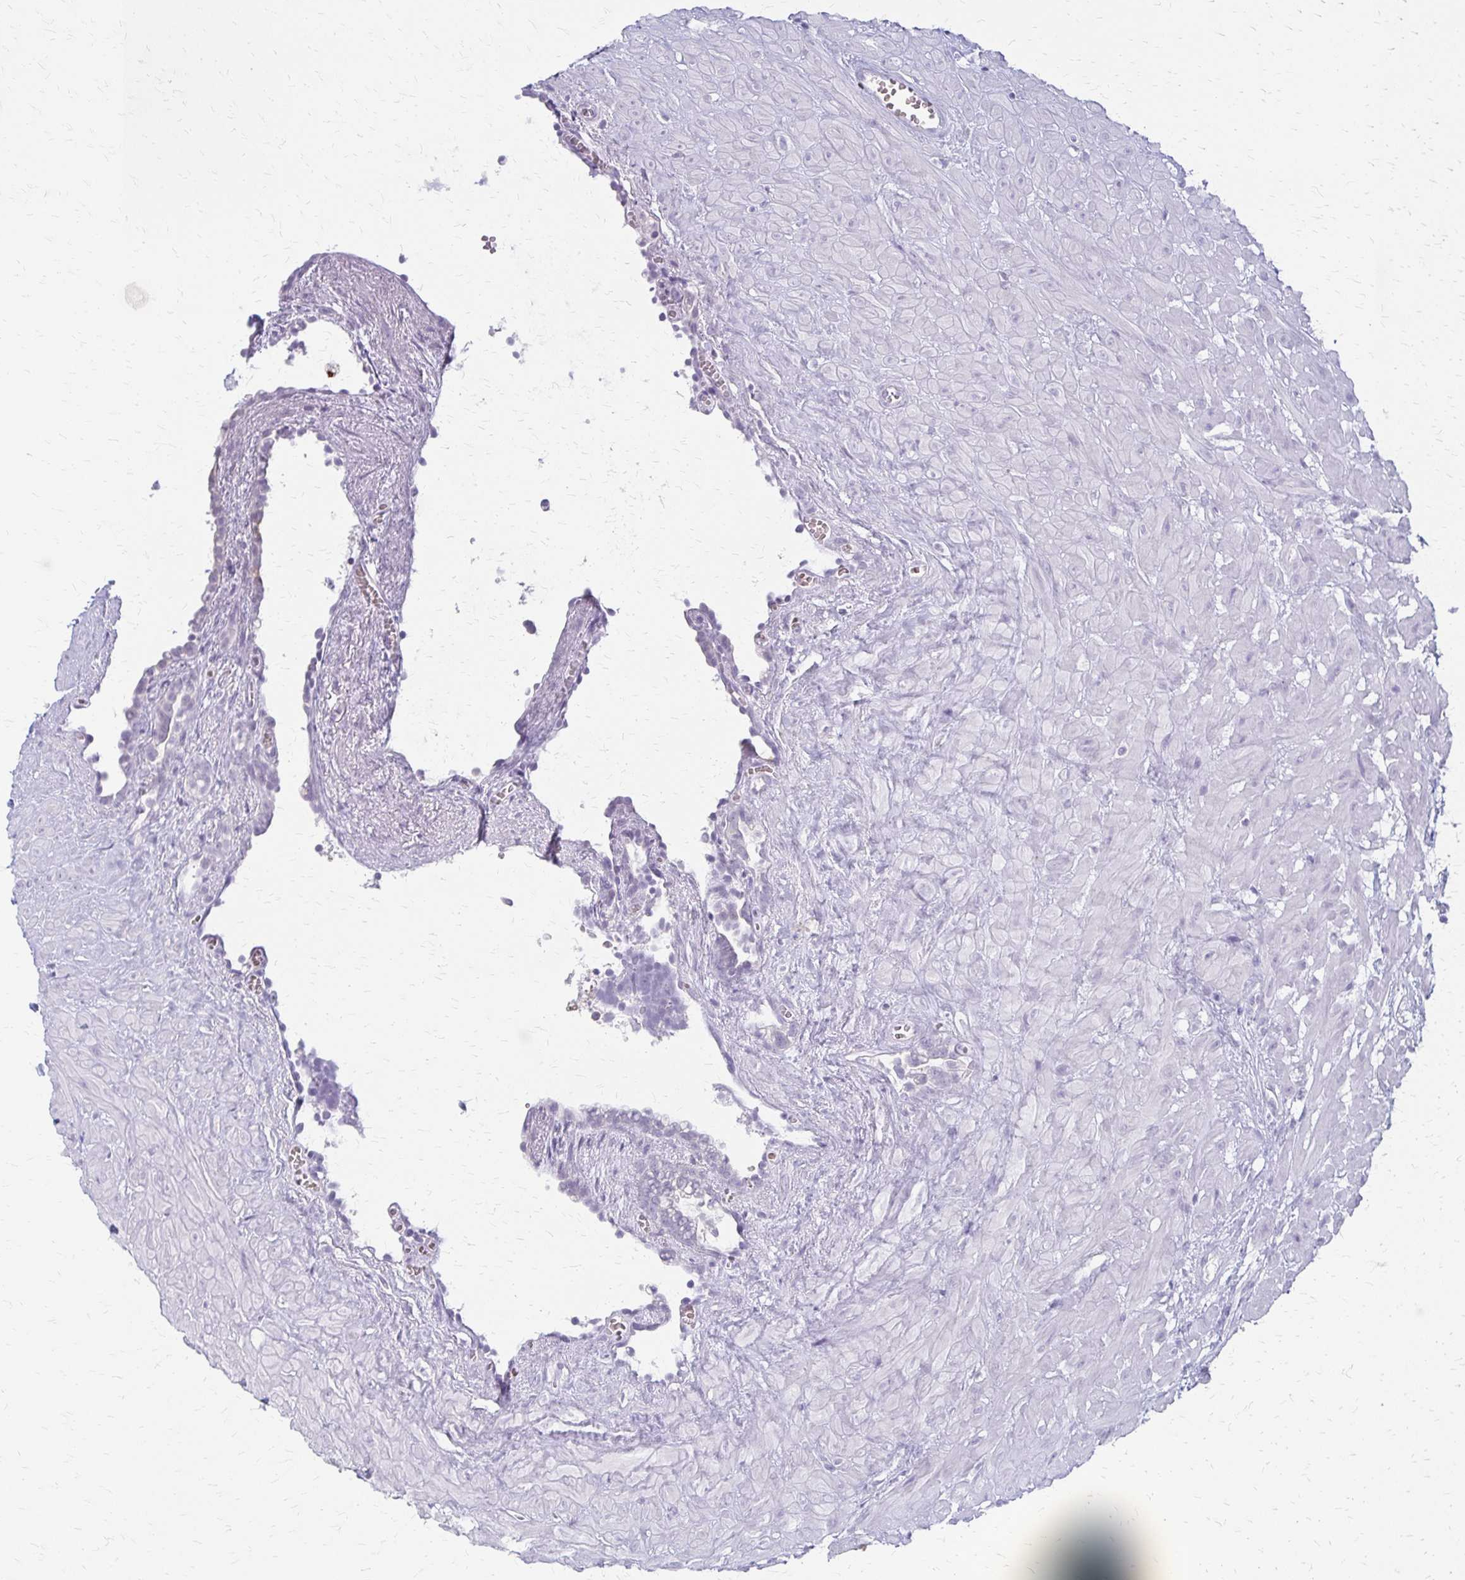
{"staining": {"intensity": "weak", "quantity": "<25%", "location": "cytoplasmic/membranous"}, "tissue": "seminal vesicle", "cell_type": "Glandular cells", "image_type": "normal", "snomed": [{"axis": "morphology", "description": "Normal tissue, NOS"}, {"axis": "topography", "description": "Seminal veicle"}], "caption": "Glandular cells are negative for brown protein staining in normal seminal vesicle. (DAB (3,3'-diaminobenzidine) immunohistochemistry (IHC) with hematoxylin counter stain).", "gene": "ACP5", "patient": {"sex": "male", "age": 76}}